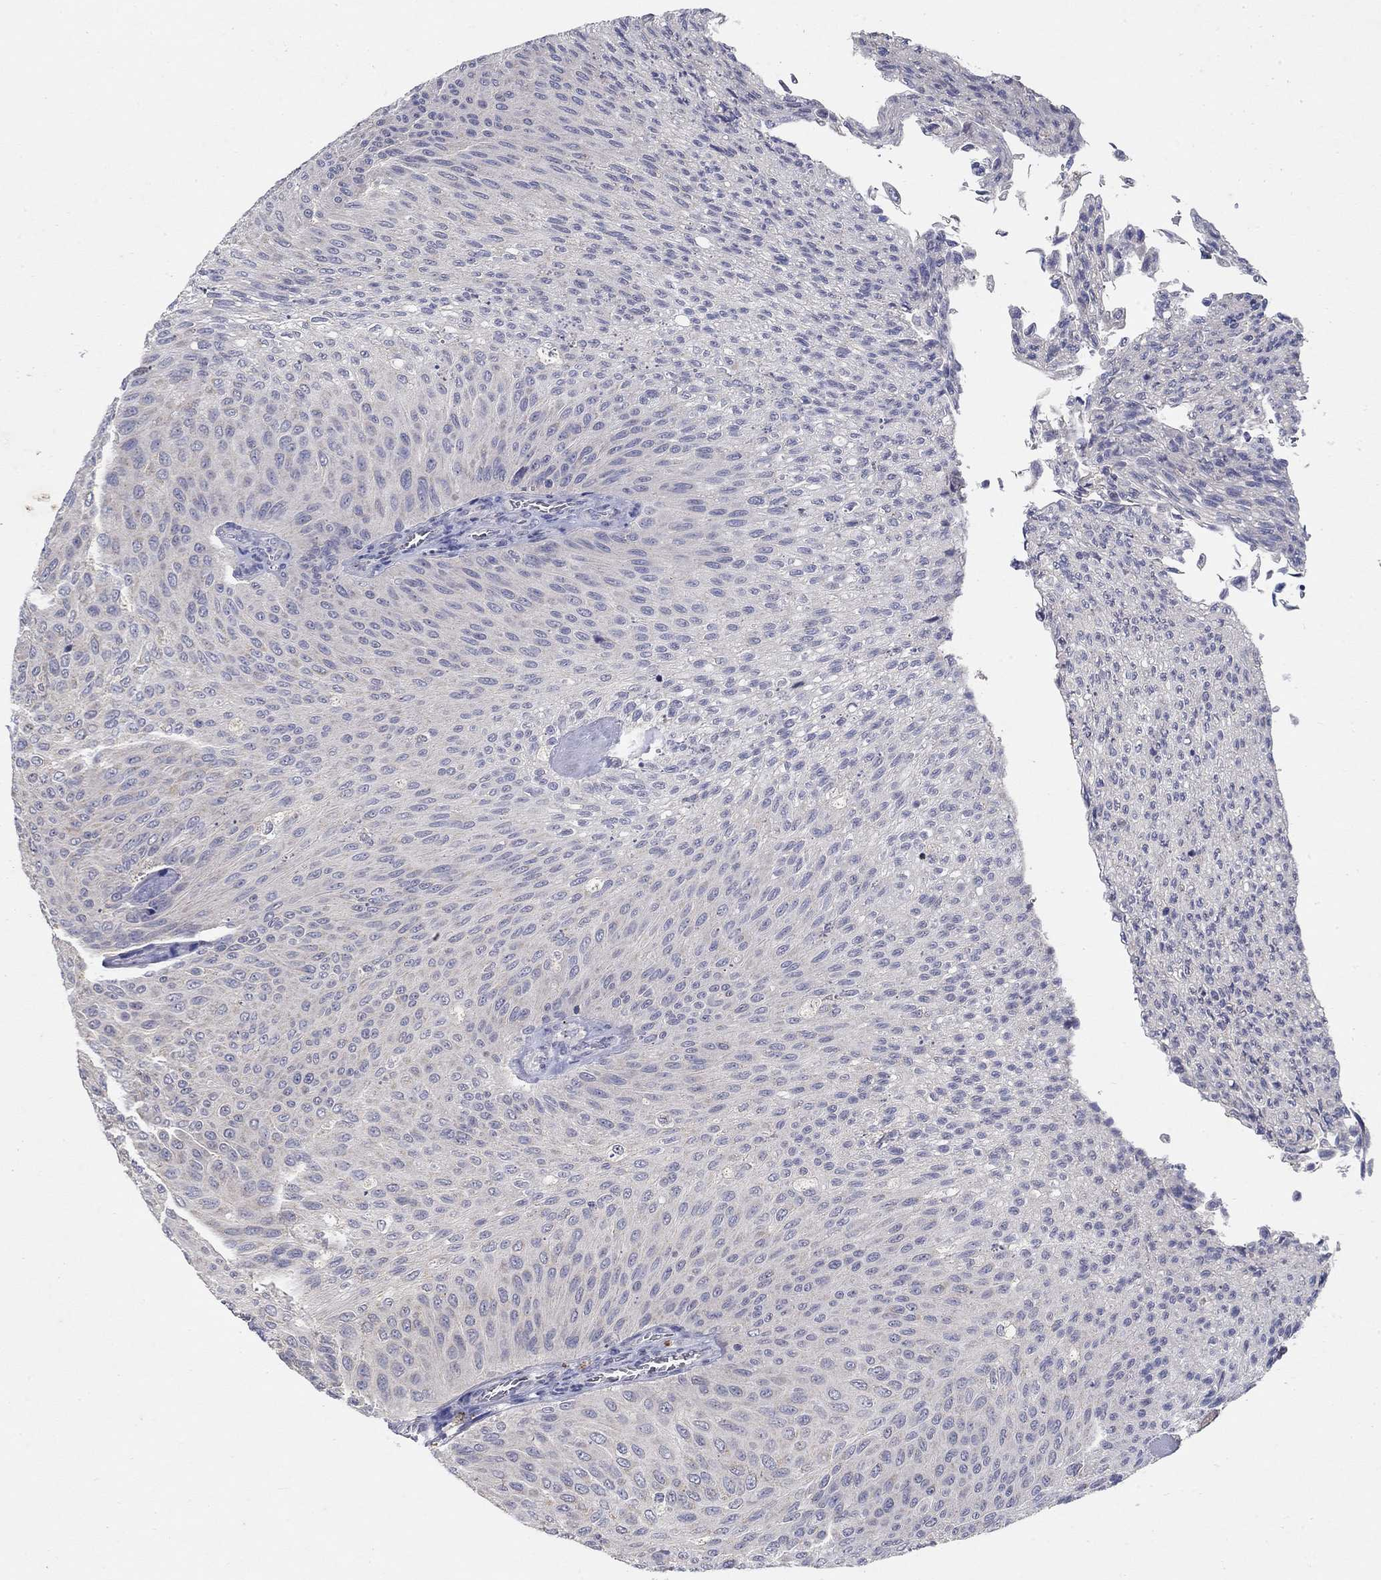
{"staining": {"intensity": "negative", "quantity": "none", "location": "none"}, "tissue": "urothelial cancer", "cell_type": "Tumor cells", "image_type": "cancer", "snomed": [{"axis": "morphology", "description": "Urothelial carcinoma, Low grade"}, {"axis": "topography", "description": "Ureter, NOS"}, {"axis": "topography", "description": "Urinary bladder"}], "caption": "This is a image of immunohistochemistry staining of urothelial carcinoma (low-grade), which shows no positivity in tumor cells.", "gene": "PROZ", "patient": {"sex": "male", "age": 78}}